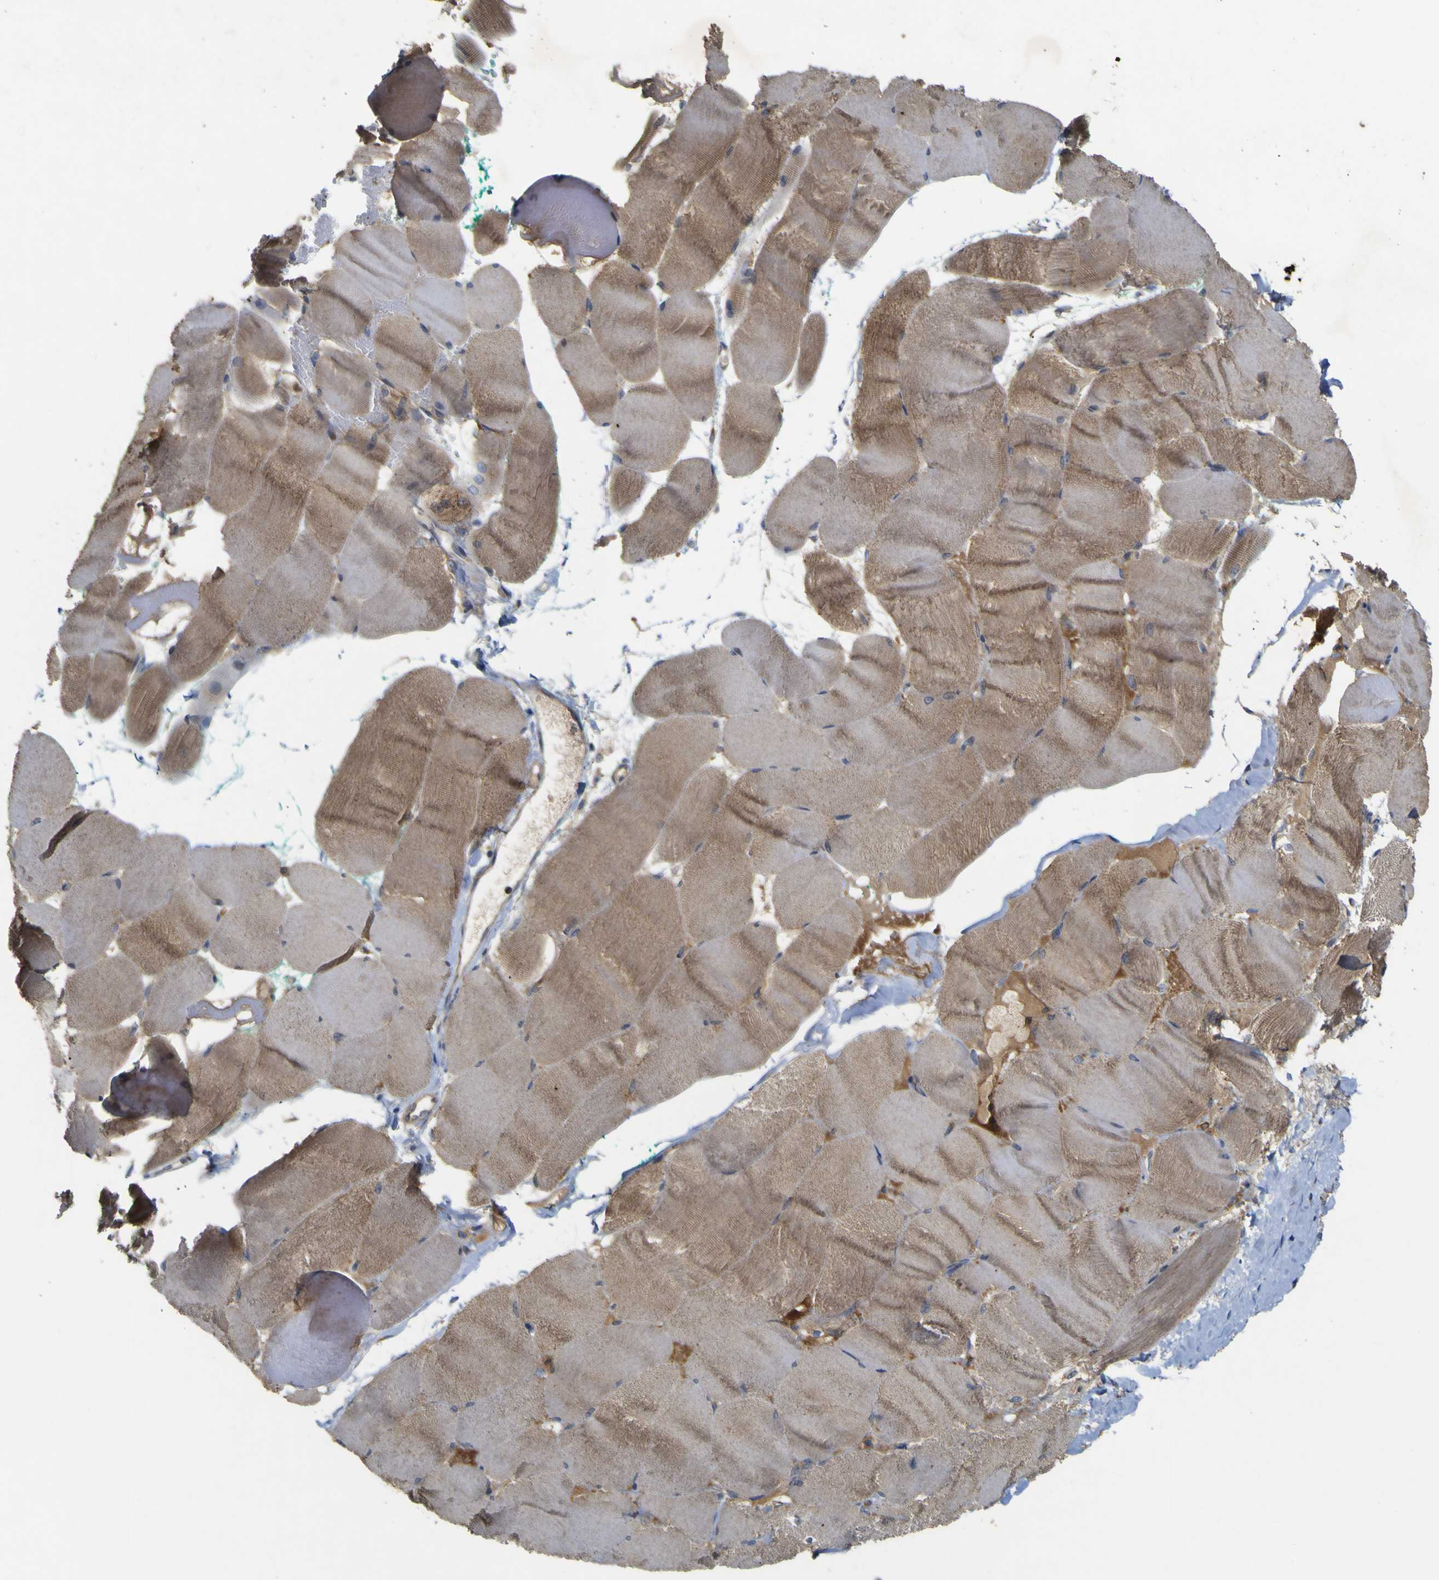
{"staining": {"intensity": "moderate", "quantity": ">75%", "location": "cytoplasmic/membranous"}, "tissue": "skeletal muscle", "cell_type": "Myocytes", "image_type": "normal", "snomed": [{"axis": "morphology", "description": "Normal tissue, NOS"}, {"axis": "morphology", "description": "Squamous cell carcinoma, NOS"}, {"axis": "topography", "description": "Skeletal muscle"}], "caption": "Protein expression analysis of benign human skeletal muscle reveals moderate cytoplasmic/membranous expression in approximately >75% of myocytes.", "gene": "IRAK2", "patient": {"sex": "male", "age": 51}}